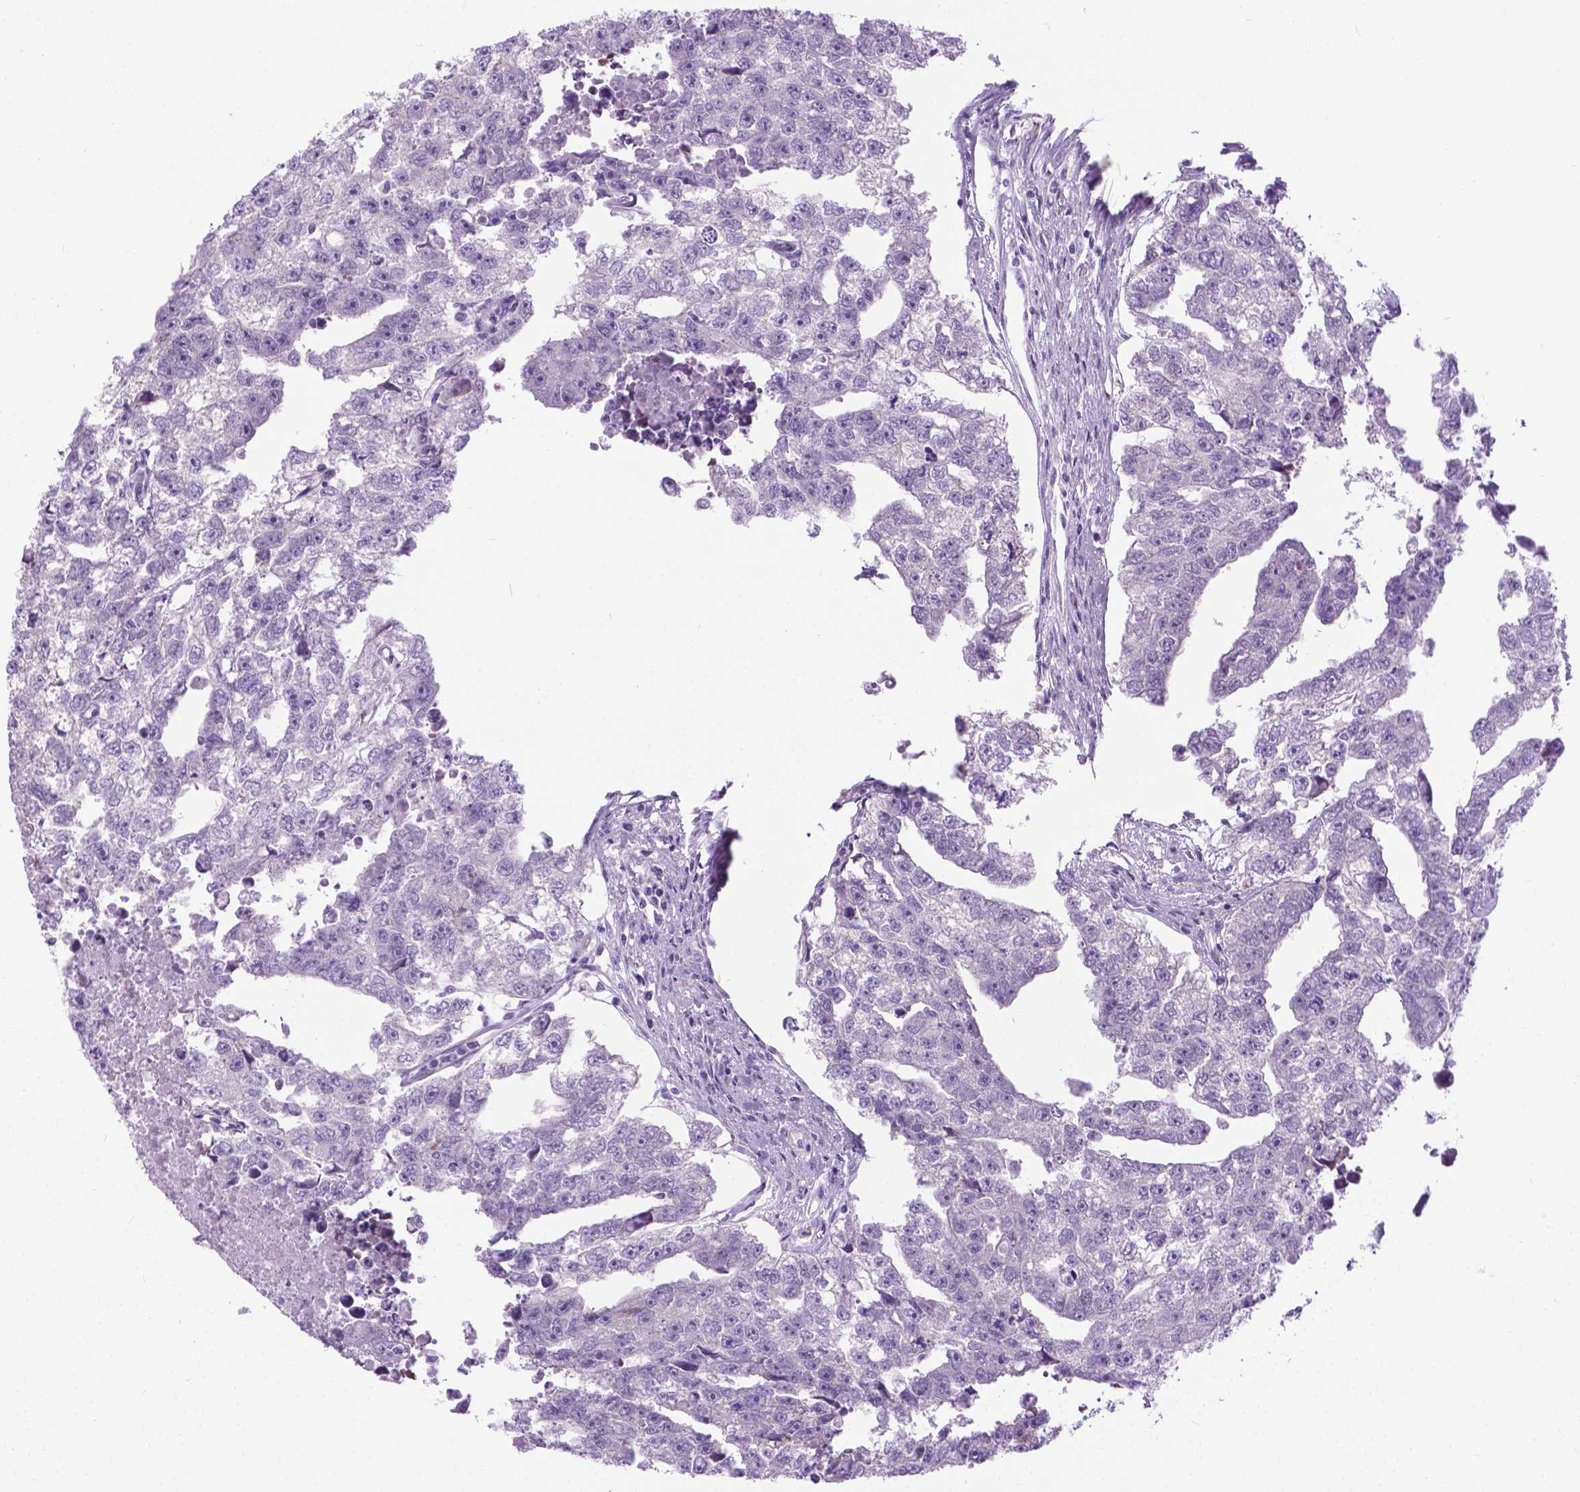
{"staining": {"intensity": "negative", "quantity": "none", "location": "none"}, "tissue": "testis cancer", "cell_type": "Tumor cells", "image_type": "cancer", "snomed": [{"axis": "morphology", "description": "Carcinoma, Embryonal, NOS"}, {"axis": "morphology", "description": "Teratoma, malignant, NOS"}, {"axis": "topography", "description": "Testis"}], "caption": "DAB immunohistochemical staining of human testis cancer (embryonal carcinoma) reveals no significant positivity in tumor cells. Brightfield microscopy of immunohistochemistry (IHC) stained with DAB (3,3'-diaminobenzidine) (brown) and hematoxylin (blue), captured at high magnification.", "gene": "APCDD1L", "patient": {"sex": "male", "age": 44}}